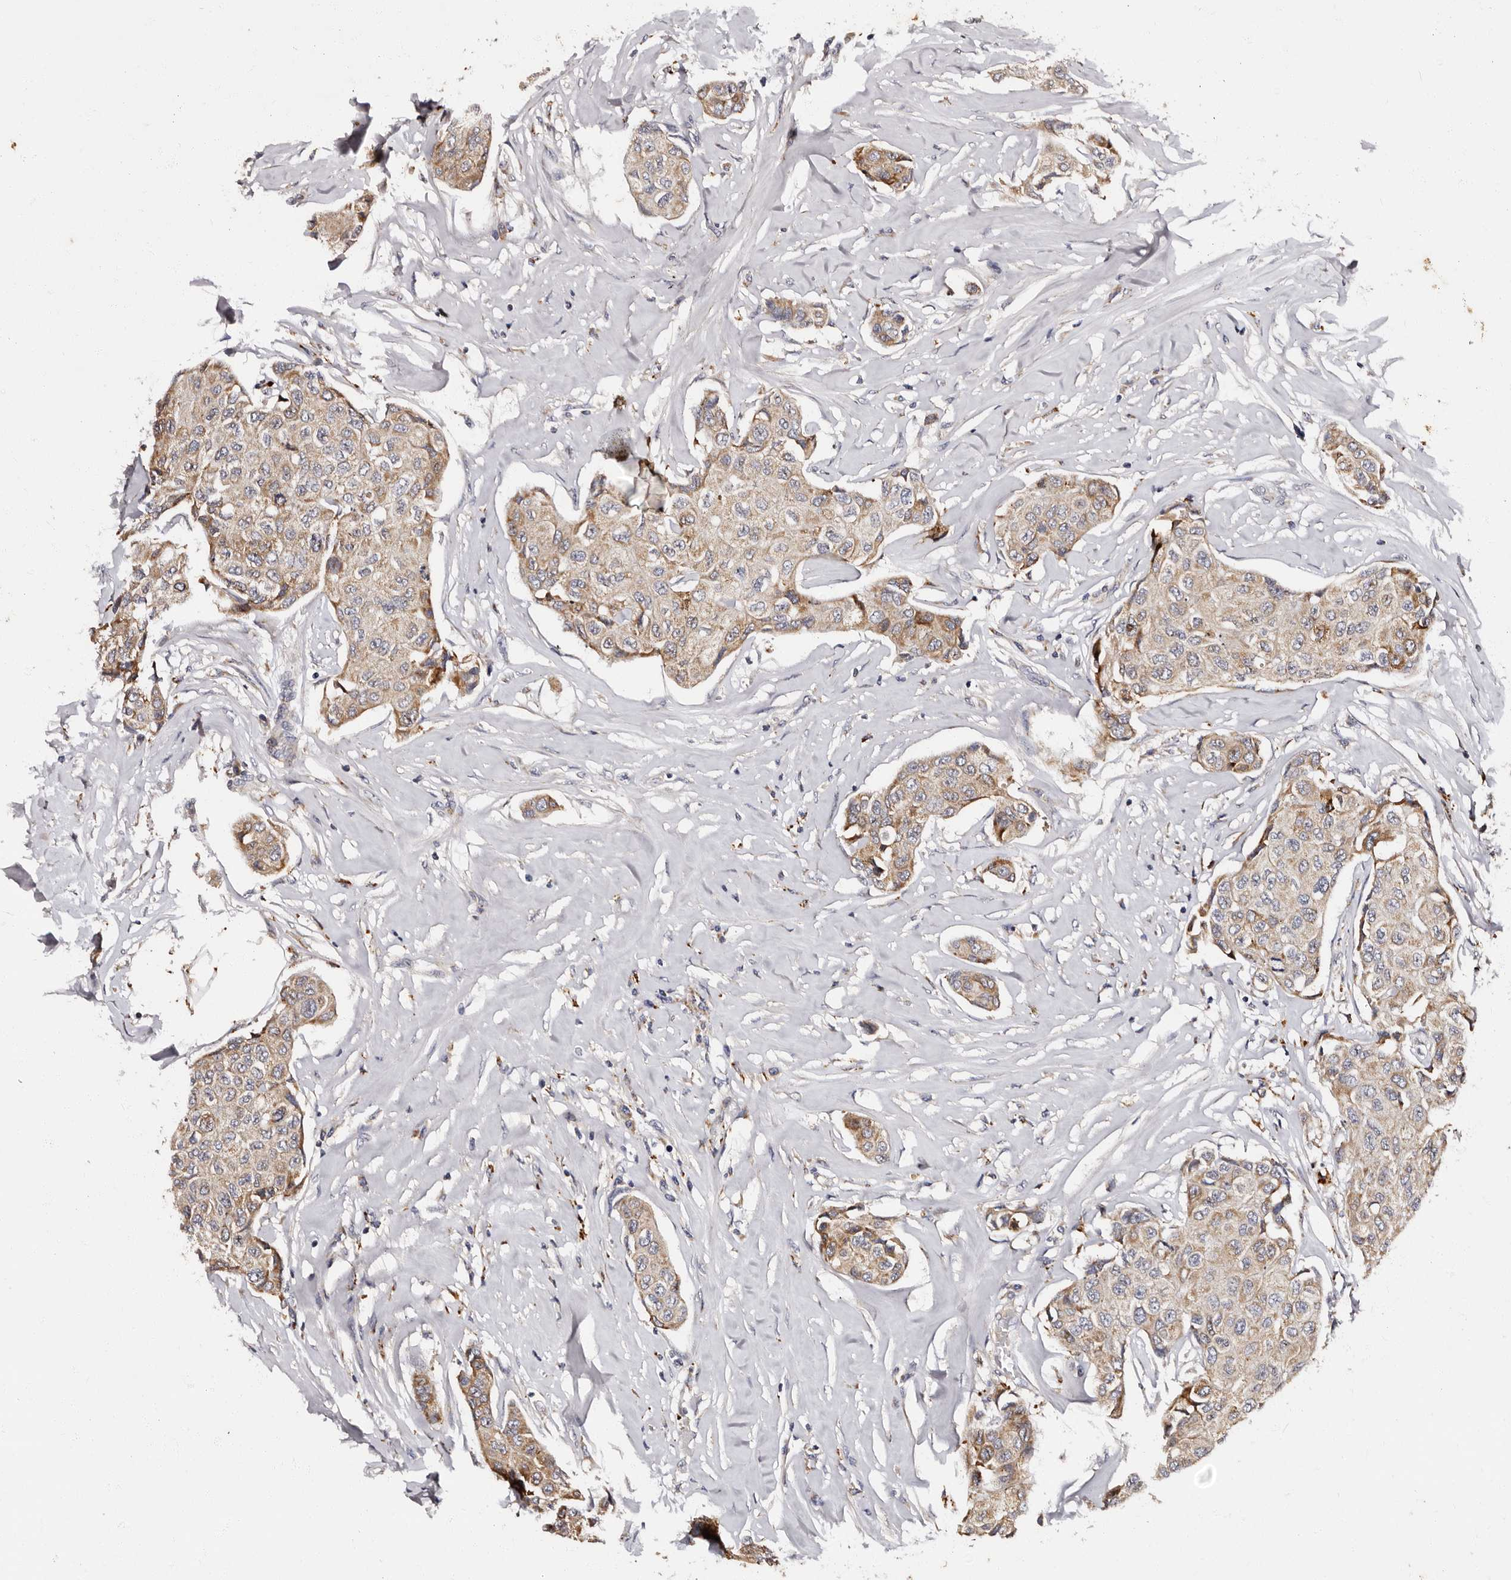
{"staining": {"intensity": "weak", "quantity": ">75%", "location": "cytoplasmic/membranous"}, "tissue": "breast cancer", "cell_type": "Tumor cells", "image_type": "cancer", "snomed": [{"axis": "morphology", "description": "Duct carcinoma"}, {"axis": "topography", "description": "Breast"}], "caption": "Brown immunohistochemical staining in human breast intraductal carcinoma exhibits weak cytoplasmic/membranous positivity in about >75% of tumor cells. (Stains: DAB (3,3'-diaminobenzidine) in brown, nuclei in blue, Microscopy: brightfield microscopy at high magnification).", "gene": "ADCK5", "patient": {"sex": "female", "age": 80}}